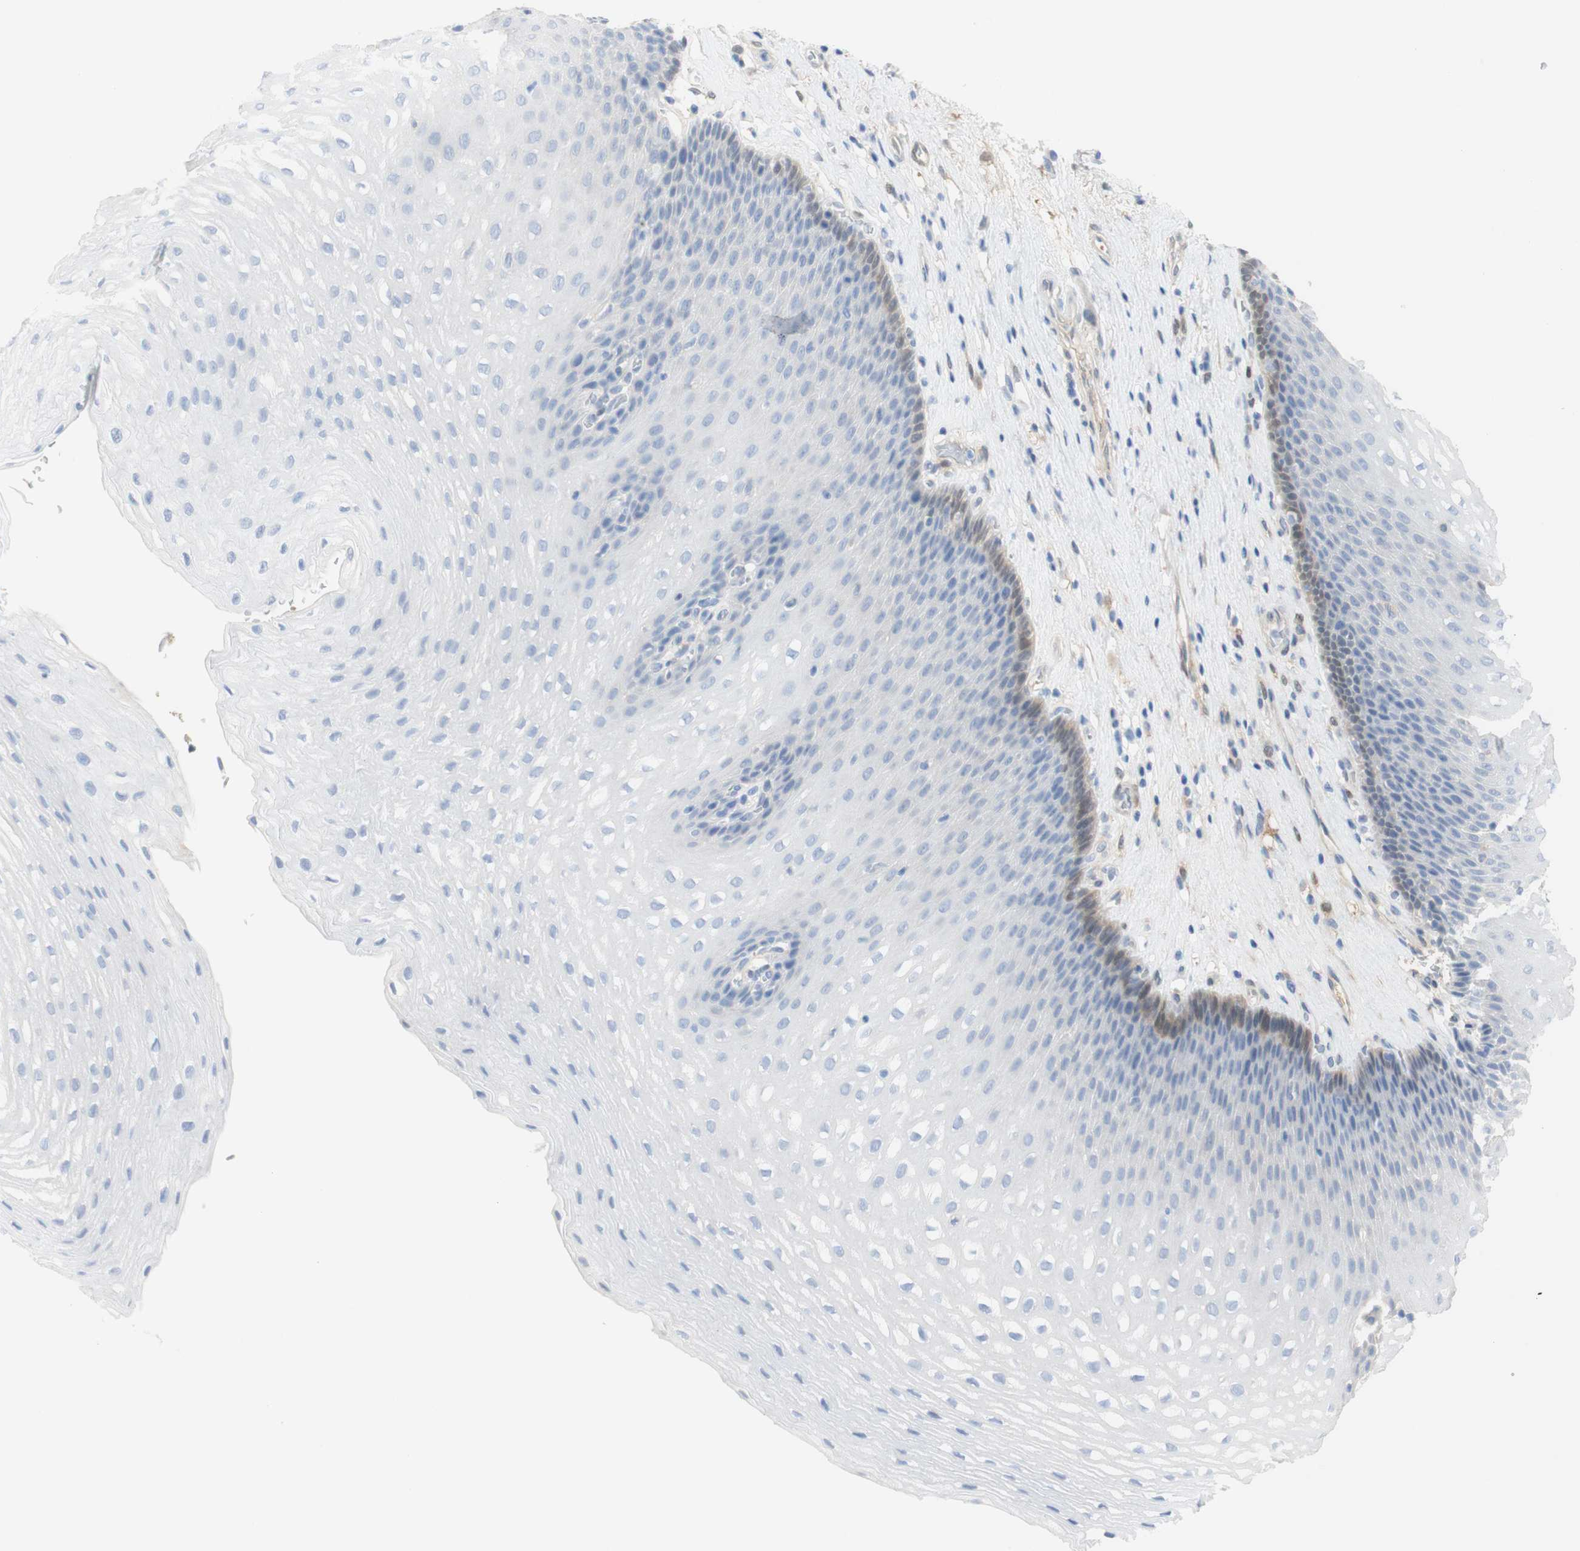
{"staining": {"intensity": "negative", "quantity": "none", "location": "none"}, "tissue": "esophagus", "cell_type": "Squamous epithelial cells", "image_type": "normal", "snomed": [{"axis": "morphology", "description": "Normal tissue, NOS"}, {"axis": "topography", "description": "Esophagus"}], "caption": "The histopathology image displays no significant positivity in squamous epithelial cells of esophagus. (DAB IHC, high magnification).", "gene": "SELENBP1", "patient": {"sex": "male", "age": 48}}